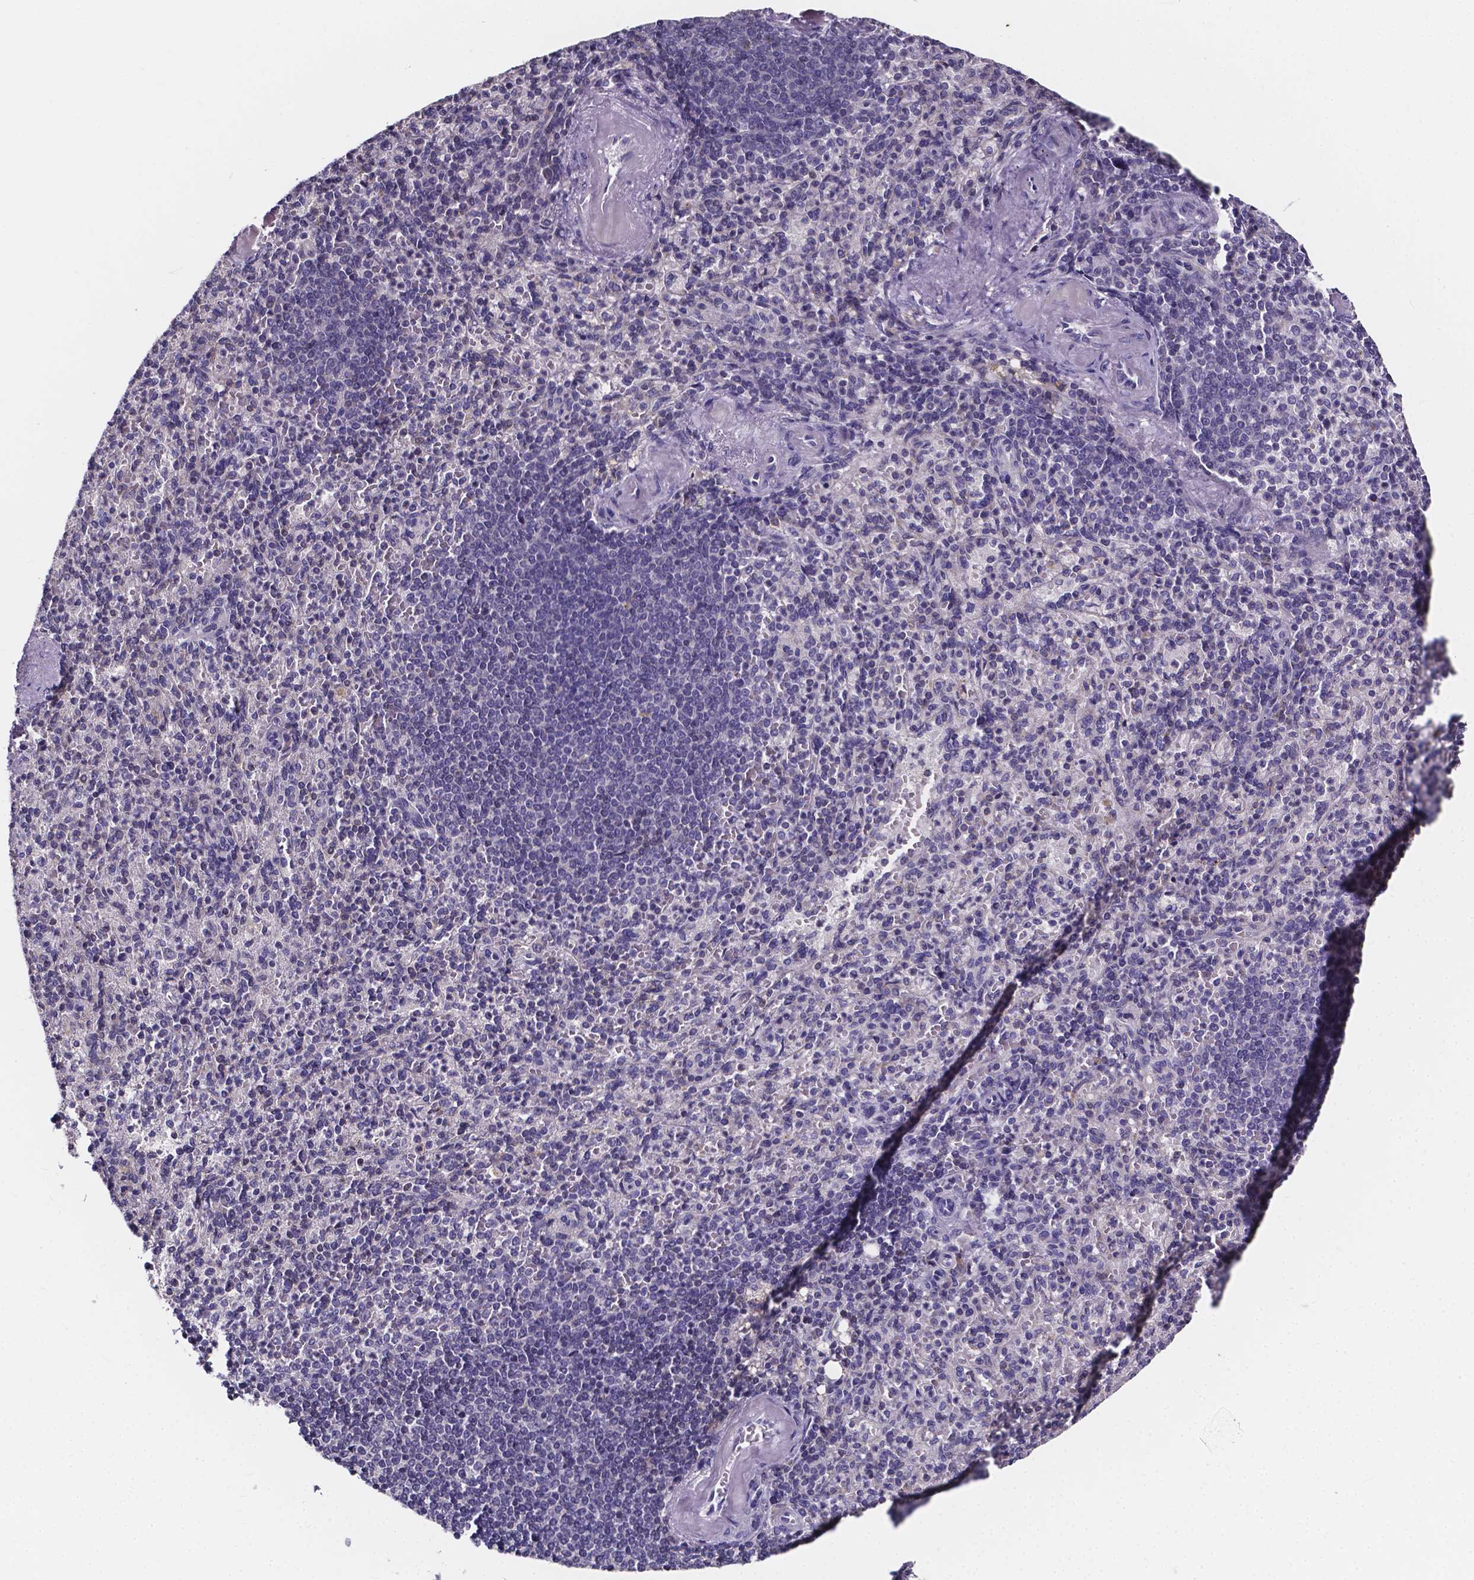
{"staining": {"intensity": "strong", "quantity": "<25%", "location": "cytoplasmic/membranous"}, "tissue": "spleen", "cell_type": "Cells in red pulp", "image_type": "normal", "snomed": [{"axis": "morphology", "description": "Normal tissue, NOS"}, {"axis": "topography", "description": "Spleen"}], "caption": "Cells in red pulp demonstrate strong cytoplasmic/membranous staining in approximately <25% of cells in unremarkable spleen. The staining was performed using DAB, with brown indicating positive protein expression. Nuclei are stained blue with hematoxylin.", "gene": "THEMIS", "patient": {"sex": "female", "age": 74}}